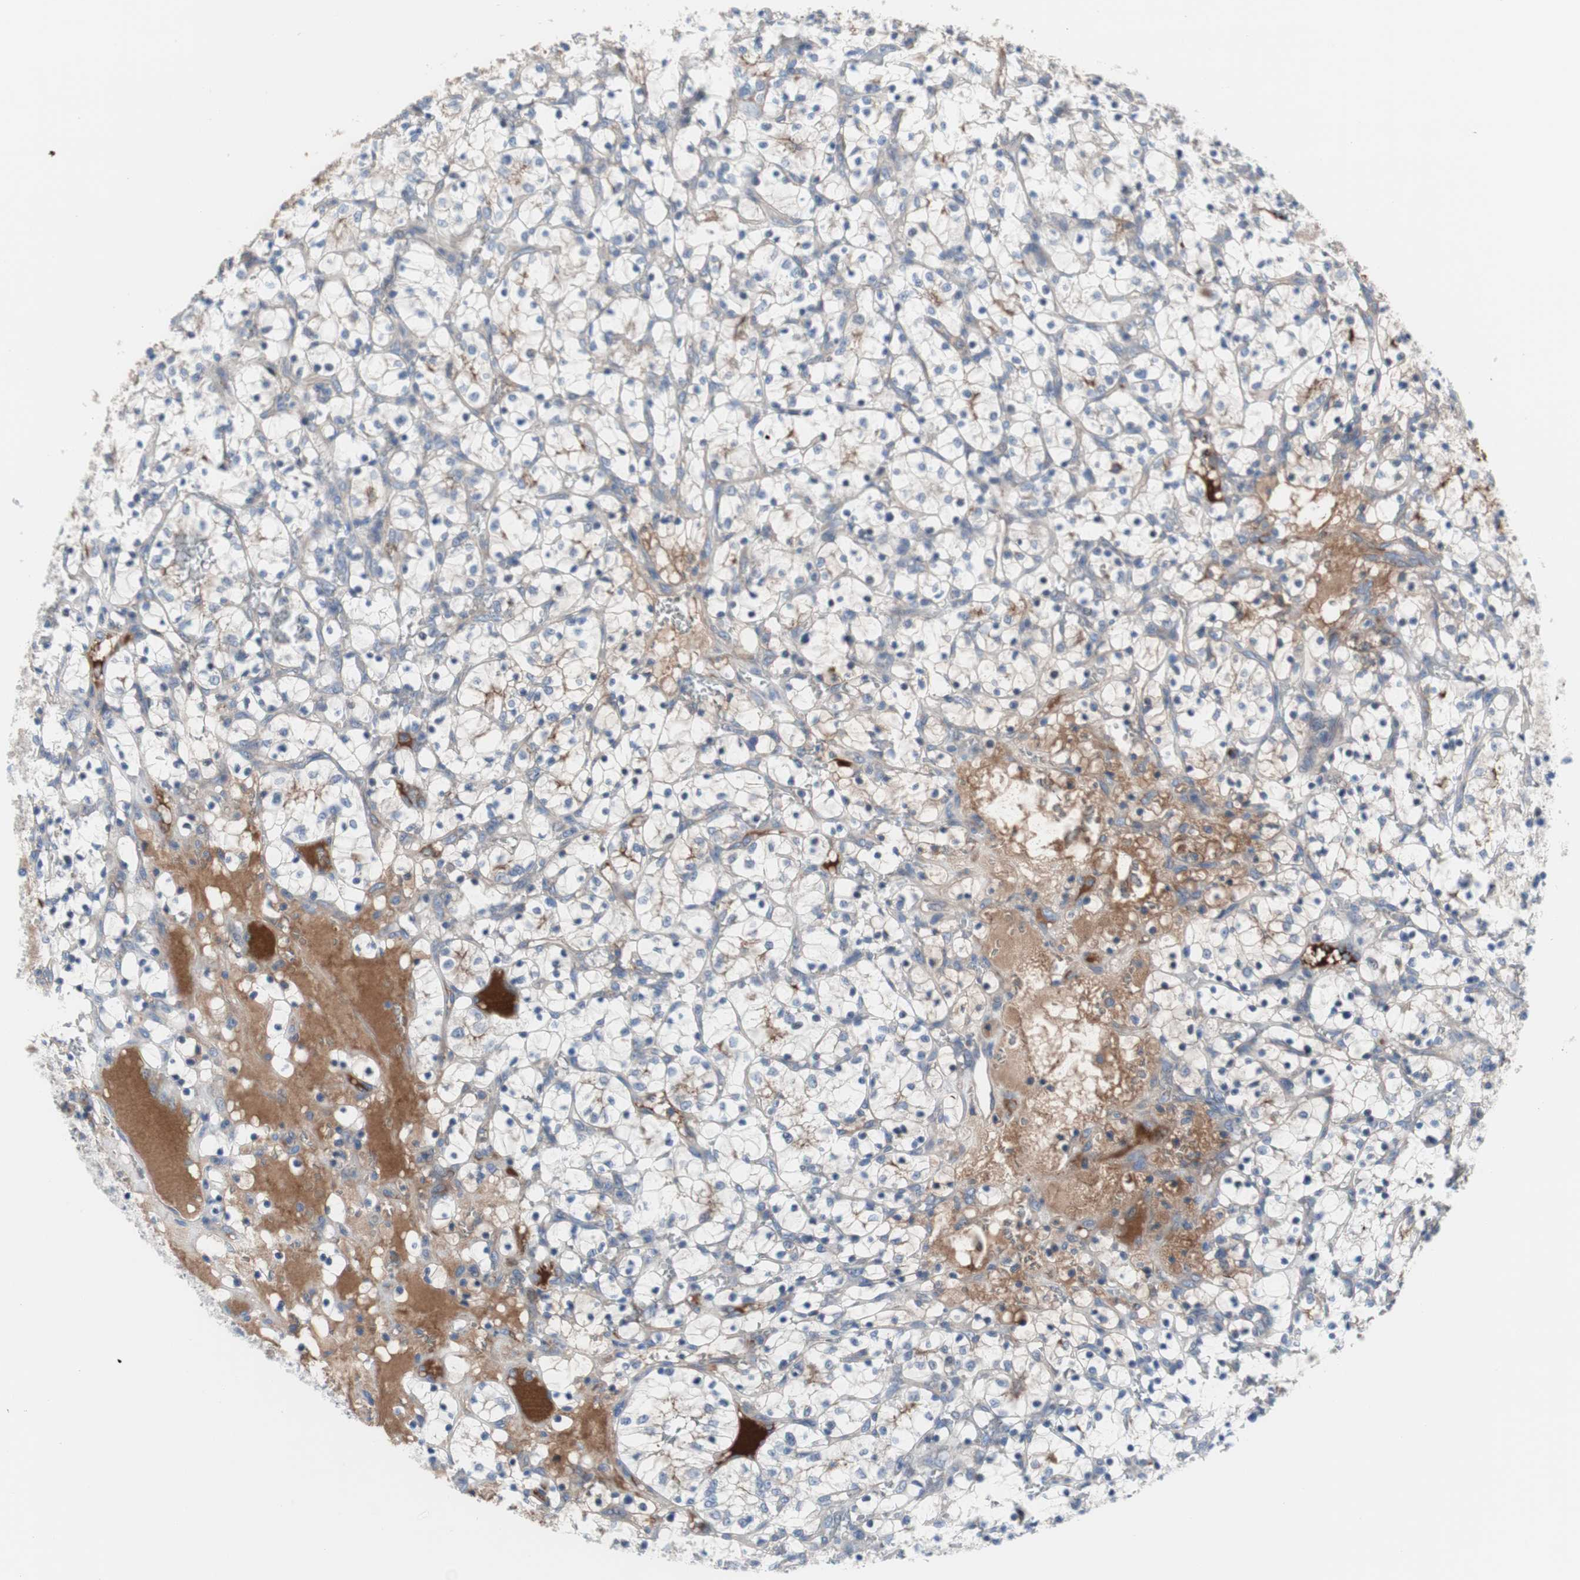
{"staining": {"intensity": "negative", "quantity": "none", "location": "none"}, "tissue": "renal cancer", "cell_type": "Tumor cells", "image_type": "cancer", "snomed": [{"axis": "morphology", "description": "Adenocarcinoma, NOS"}, {"axis": "topography", "description": "Kidney"}], "caption": "This is an immunohistochemistry image of renal cancer. There is no staining in tumor cells.", "gene": "KANSL1", "patient": {"sex": "female", "age": 69}}